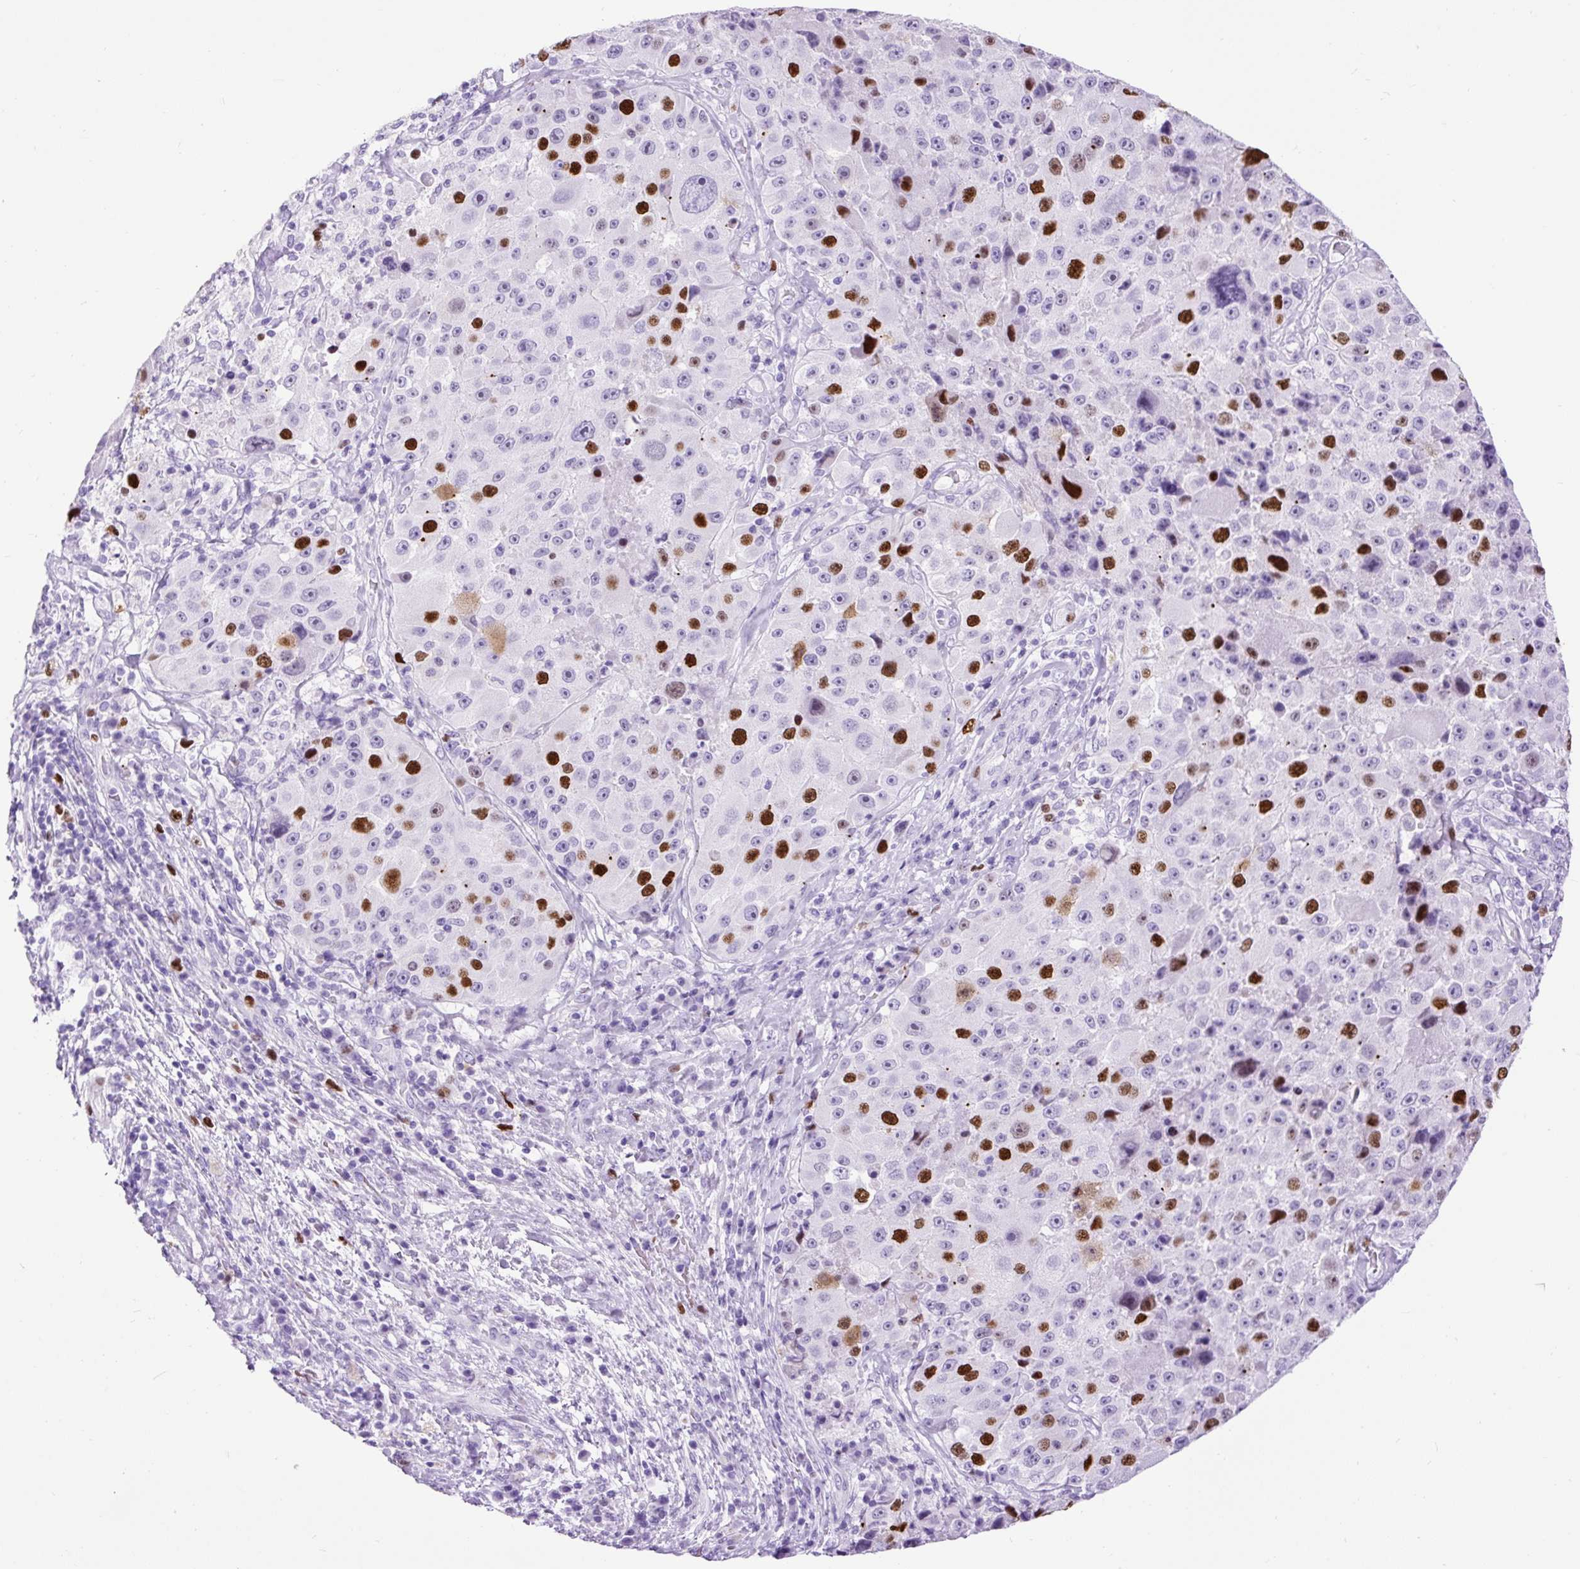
{"staining": {"intensity": "strong", "quantity": "25%-75%", "location": "nuclear"}, "tissue": "melanoma", "cell_type": "Tumor cells", "image_type": "cancer", "snomed": [{"axis": "morphology", "description": "Malignant melanoma, Metastatic site"}, {"axis": "topography", "description": "Lymph node"}], "caption": "This micrograph exhibits melanoma stained with immunohistochemistry to label a protein in brown. The nuclear of tumor cells show strong positivity for the protein. Nuclei are counter-stained blue.", "gene": "RACGAP1", "patient": {"sex": "male", "age": 62}}